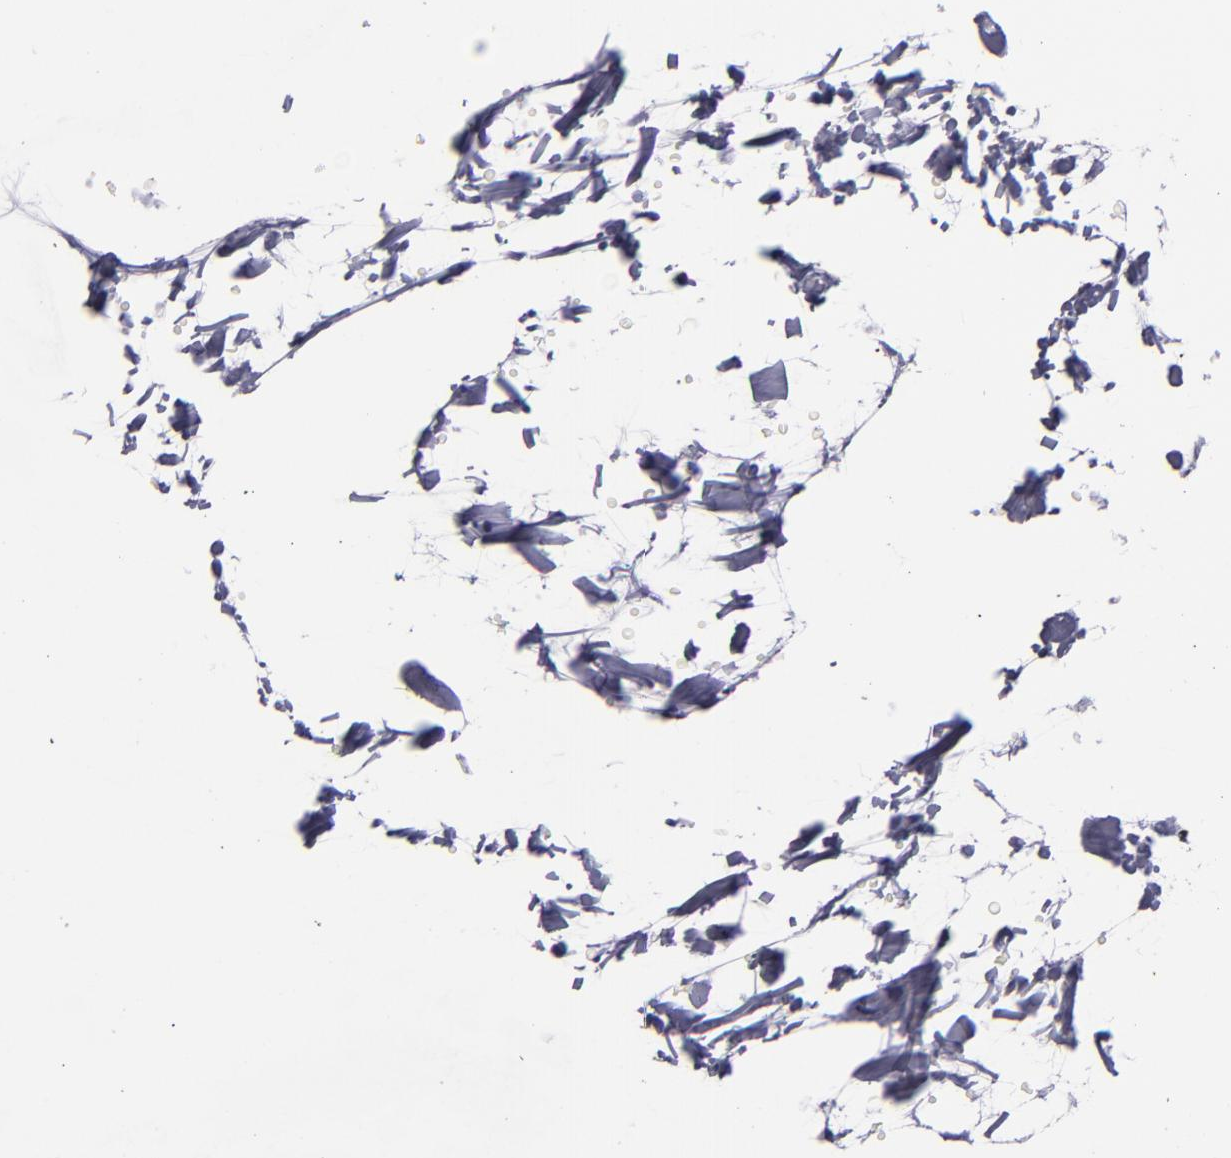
{"staining": {"intensity": "negative", "quantity": "none", "location": "none"}, "tissue": "adipose tissue", "cell_type": "Adipocytes", "image_type": "normal", "snomed": [{"axis": "morphology", "description": "Normal tissue, NOS"}, {"axis": "topography", "description": "Soft tissue"}], "caption": "Human adipose tissue stained for a protein using immunohistochemistry shows no positivity in adipocytes.", "gene": "ACE", "patient": {"sex": "male", "age": 72}}